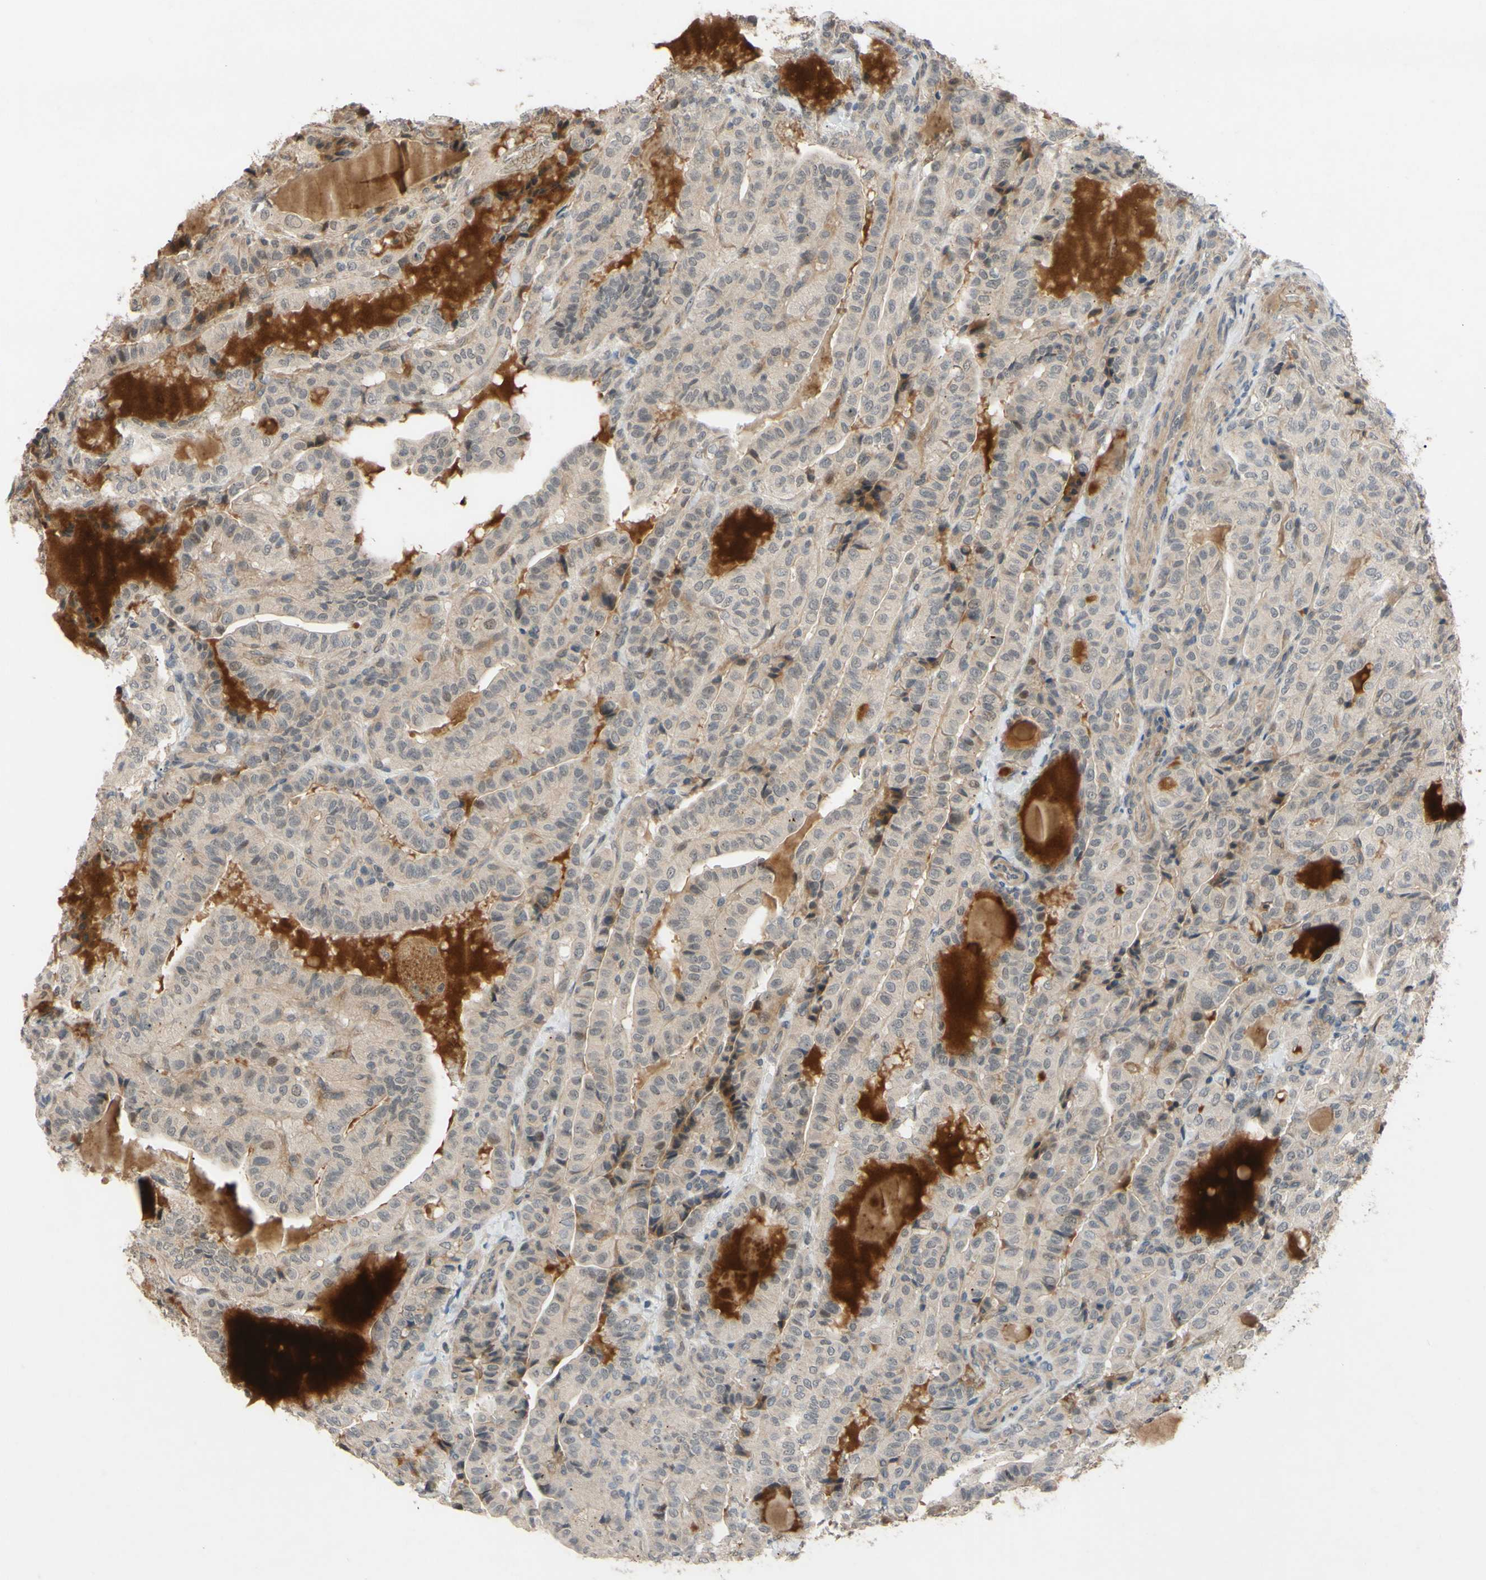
{"staining": {"intensity": "weak", "quantity": ">75%", "location": "cytoplasmic/membranous"}, "tissue": "thyroid cancer", "cell_type": "Tumor cells", "image_type": "cancer", "snomed": [{"axis": "morphology", "description": "Papillary adenocarcinoma, NOS"}, {"axis": "topography", "description": "Thyroid gland"}], "caption": "Immunohistochemistry (IHC) micrograph of papillary adenocarcinoma (thyroid) stained for a protein (brown), which reveals low levels of weak cytoplasmic/membranous positivity in about >75% of tumor cells.", "gene": "ALK", "patient": {"sex": "male", "age": 77}}